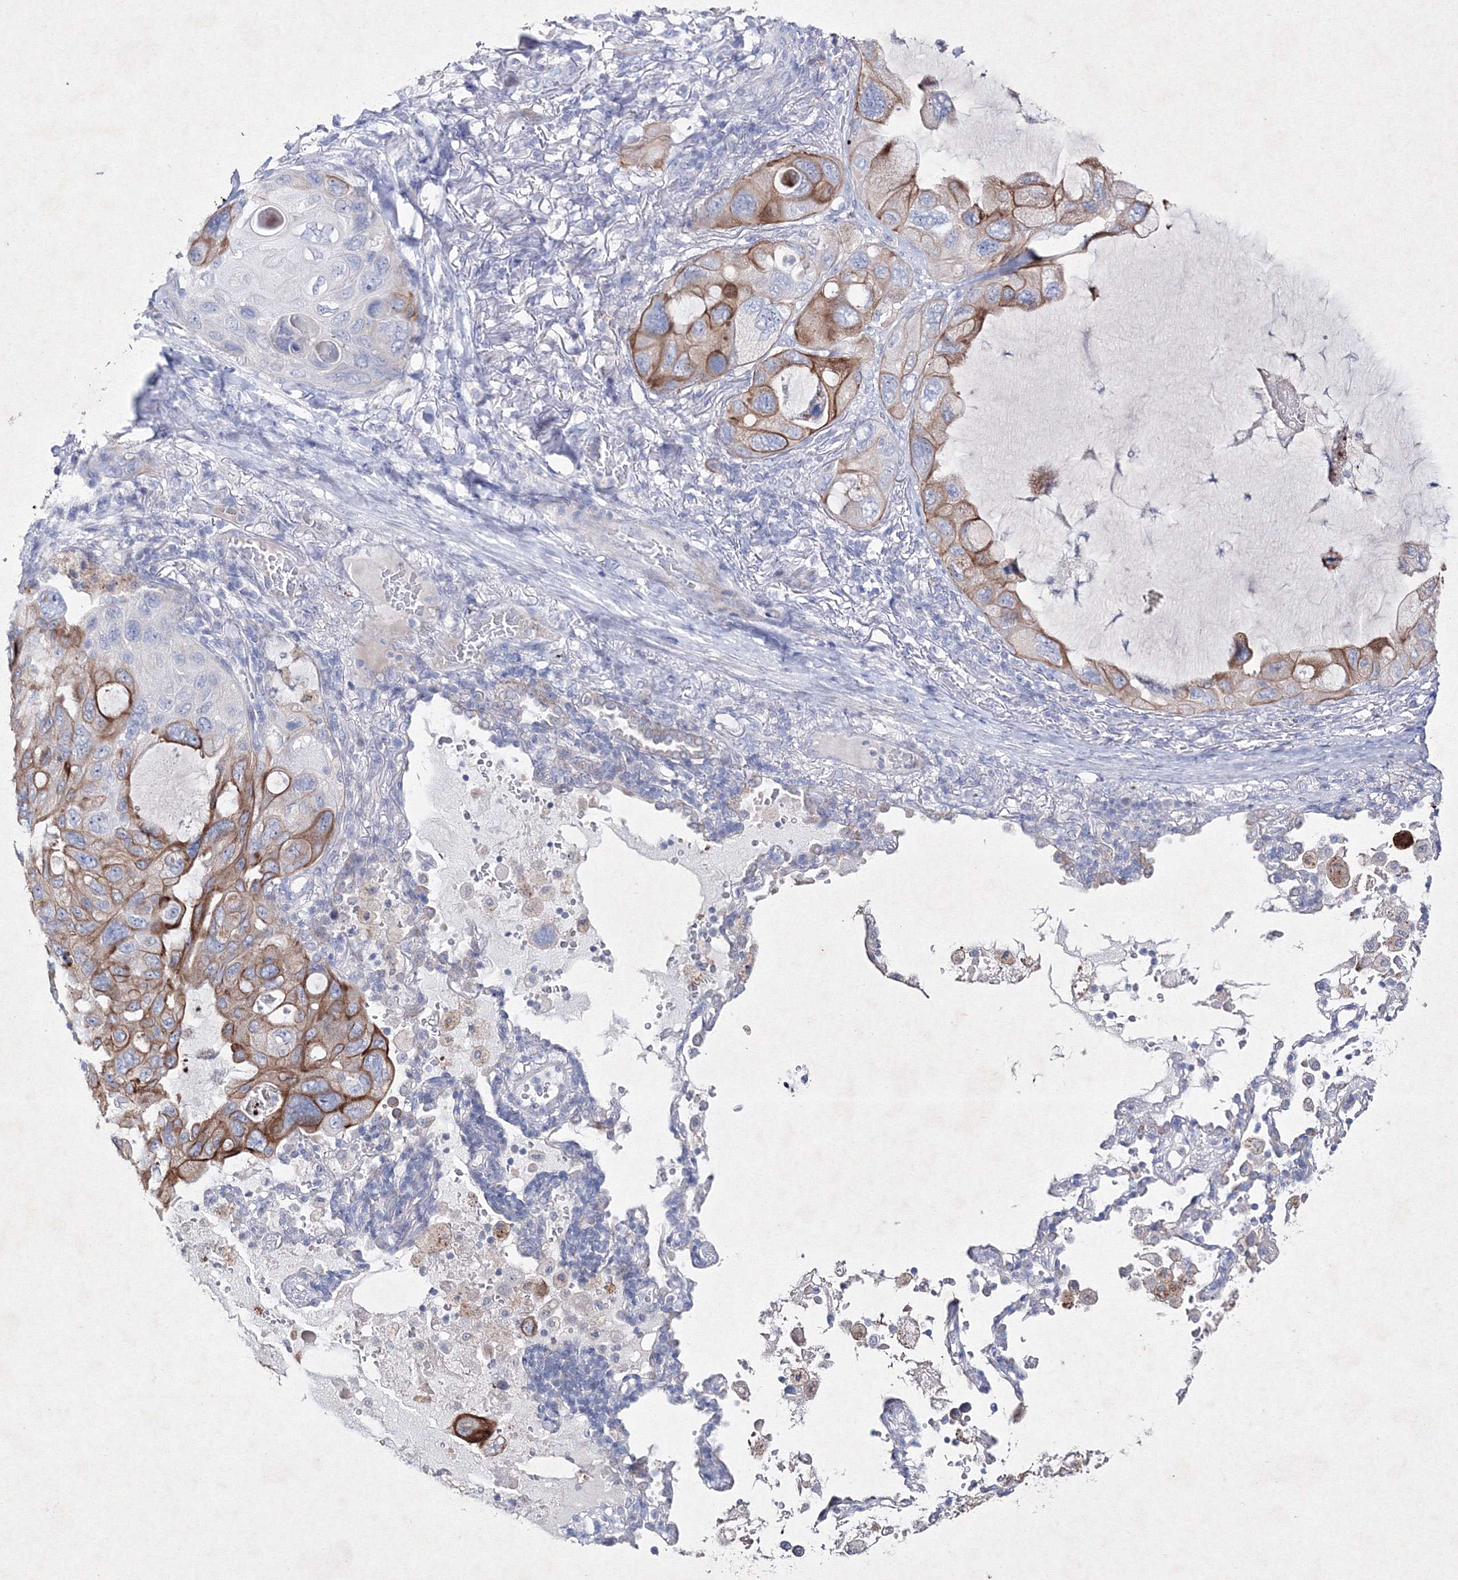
{"staining": {"intensity": "moderate", "quantity": ">75%", "location": "cytoplasmic/membranous"}, "tissue": "lung cancer", "cell_type": "Tumor cells", "image_type": "cancer", "snomed": [{"axis": "morphology", "description": "Squamous cell carcinoma, NOS"}, {"axis": "topography", "description": "Lung"}], "caption": "About >75% of tumor cells in human squamous cell carcinoma (lung) show moderate cytoplasmic/membranous protein staining as visualized by brown immunohistochemical staining.", "gene": "SMIM29", "patient": {"sex": "female", "age": 73}}